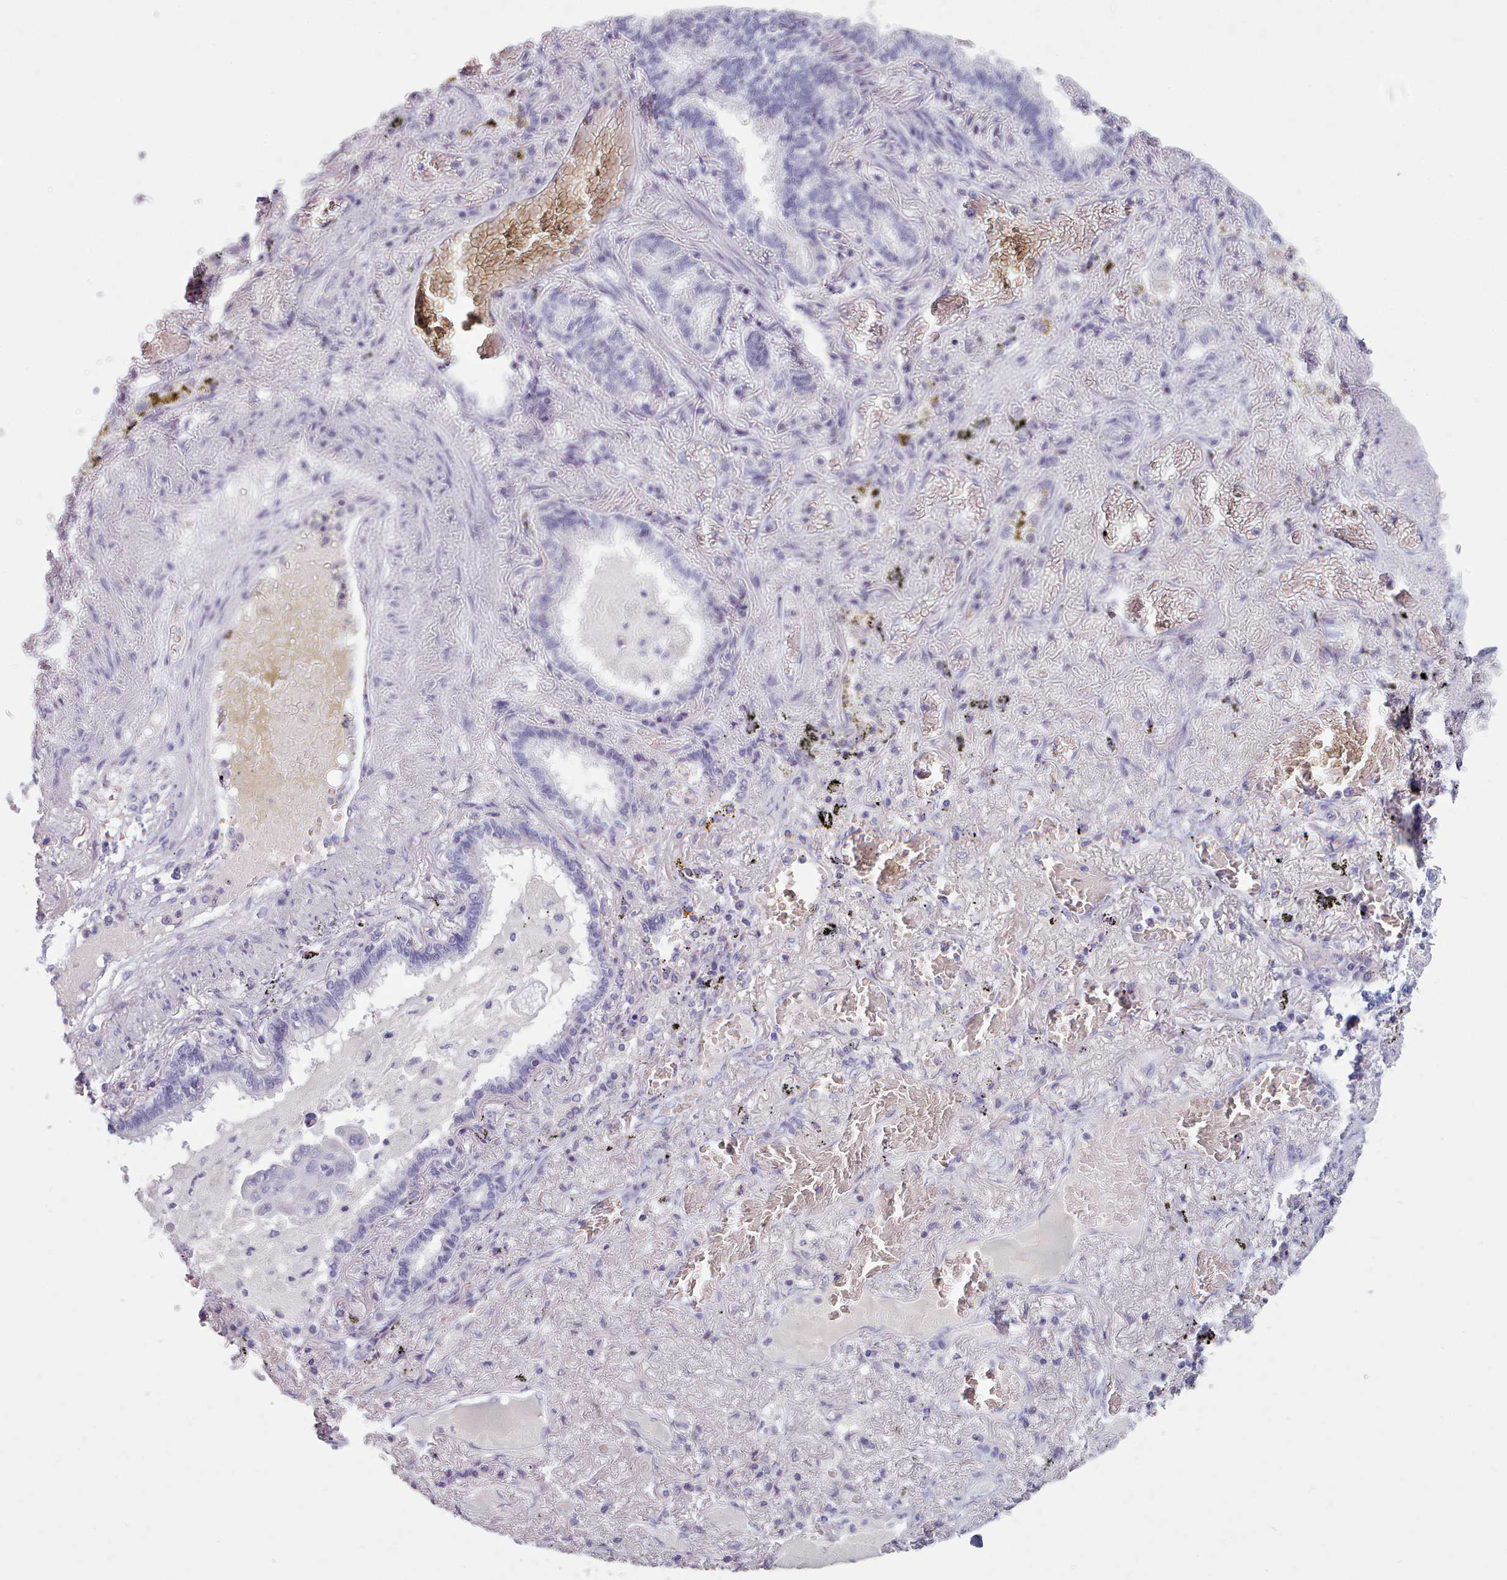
{"staining": {"intensity": "negative", "quantity": "none", "location": "none"}, "tissue": "lung cancer", "cell_type": "Tumor cells", "image_type": "cancer", "snomed": [{"axis": "morphology", "description": "Adenocarcinoma, NOS"}, {"axis": "topography", "description": "Lung"}], "caption": "This is an IHC image of lung cancer. There is no staining in tumor cells.", "gene": "ZNF43", "patient": {"sex": "male", "age": 64}}